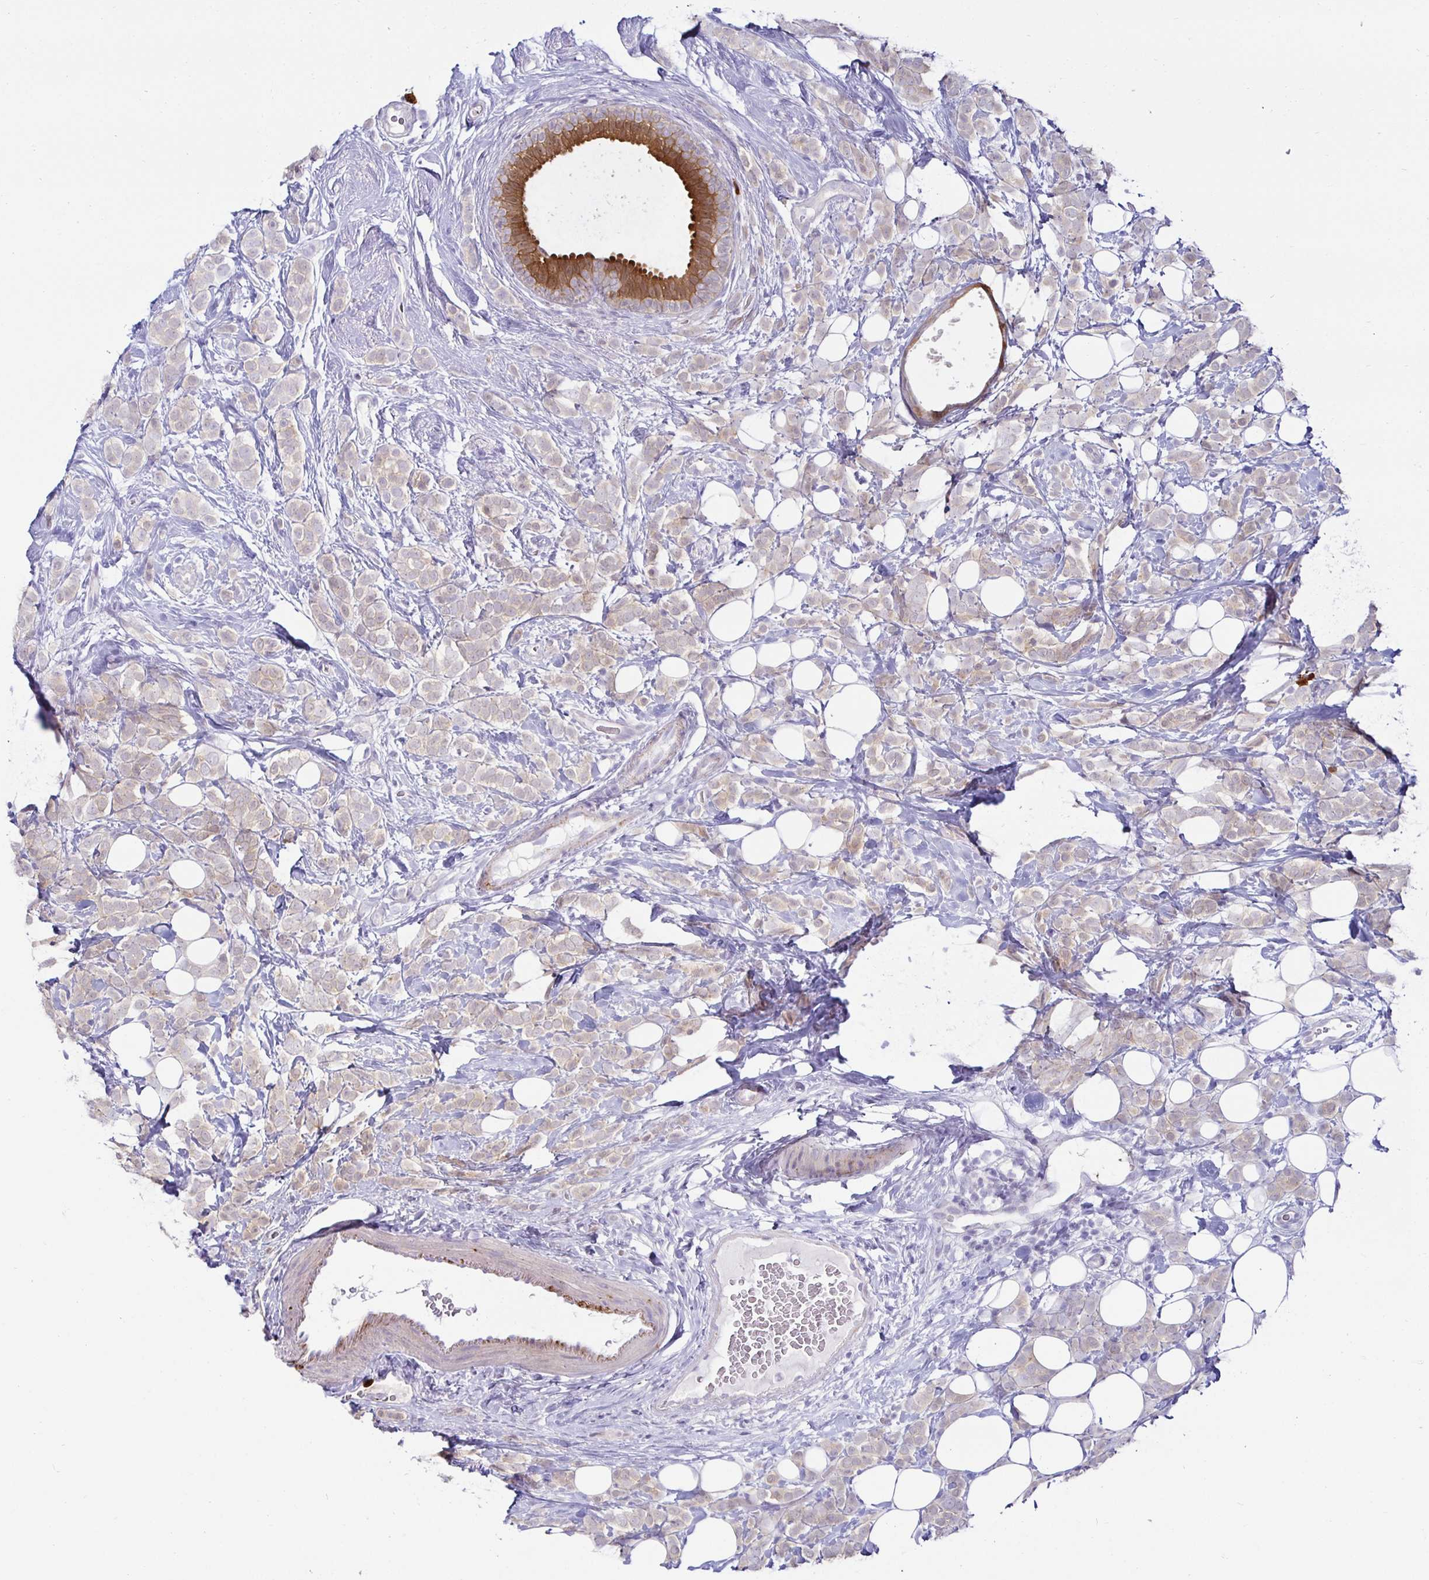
{"staining": {"intensity": "weak", "quantity": "<25%", "location": "cytoplasmic/membranous"}, "tissue": "breast cancer", "cell_type": "Tumor cells", "image_type": "cancer", "snomed": [{"axis": "morphology", "description": "Lobular carcinoma"}, {"axis": "topography", "description": "Breast"}], "caption": "An IHC photomicrograph of breast lobular carcinoma is shown. There is no staining in tumor cells of breast lobular carcinoma. The staining was performed using DAB to visualize the protein expression in brown, while the nuclei were stained in blue with hematoxylin (Magnification: 20x).", "gene": "MON2", "patient": {"sex": "female", "age": 49}}